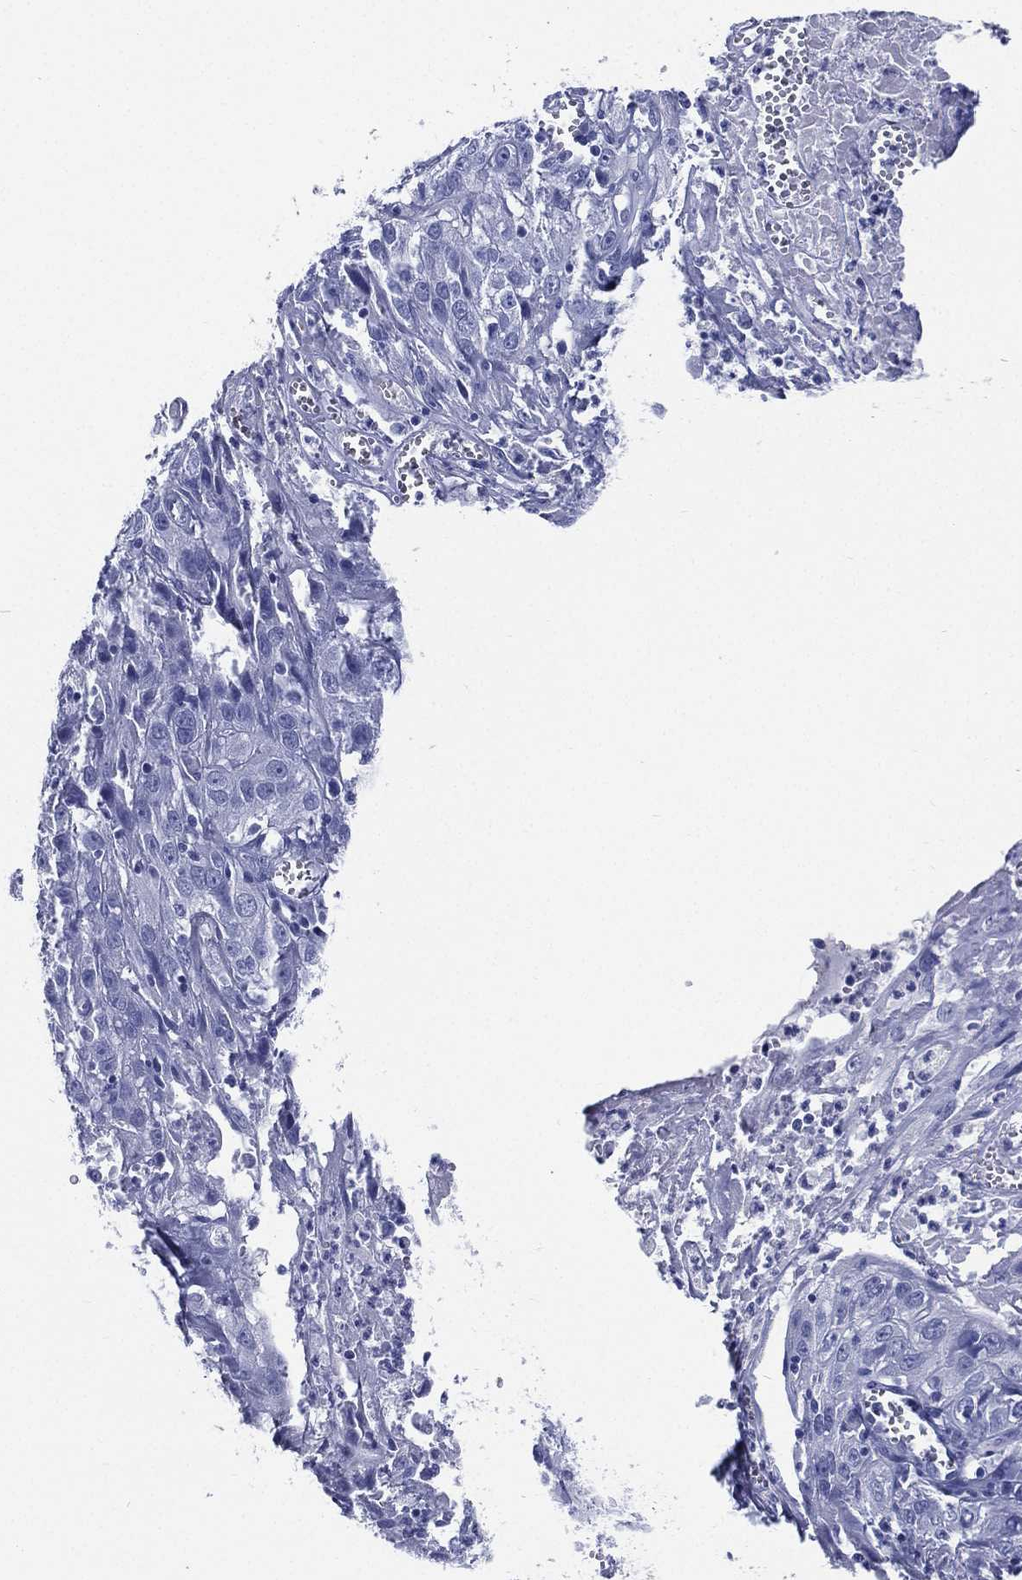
{"staining": {"intensity": "negative", "quantity": "none", "location": "none"}, "tissue": "cervical cancer", "cell_type": "Tumor cells", "image_type": "cancer", "snomed": [{"axis": "morphology", "description": "Squamous cell carcinoma, NOS"}, {"axis": "topography", "description": "Cervix"}], "caption": "This photomicrograph is of cervical cancer (squamous cell carcinoma) stained with immunohistochemistry to label a protein in brown with the nuclei are counter-stained blue. There is no expression in tumor cells.", "gene": "RSPH4A", "patient": {"sex": "female", "age": 32}}